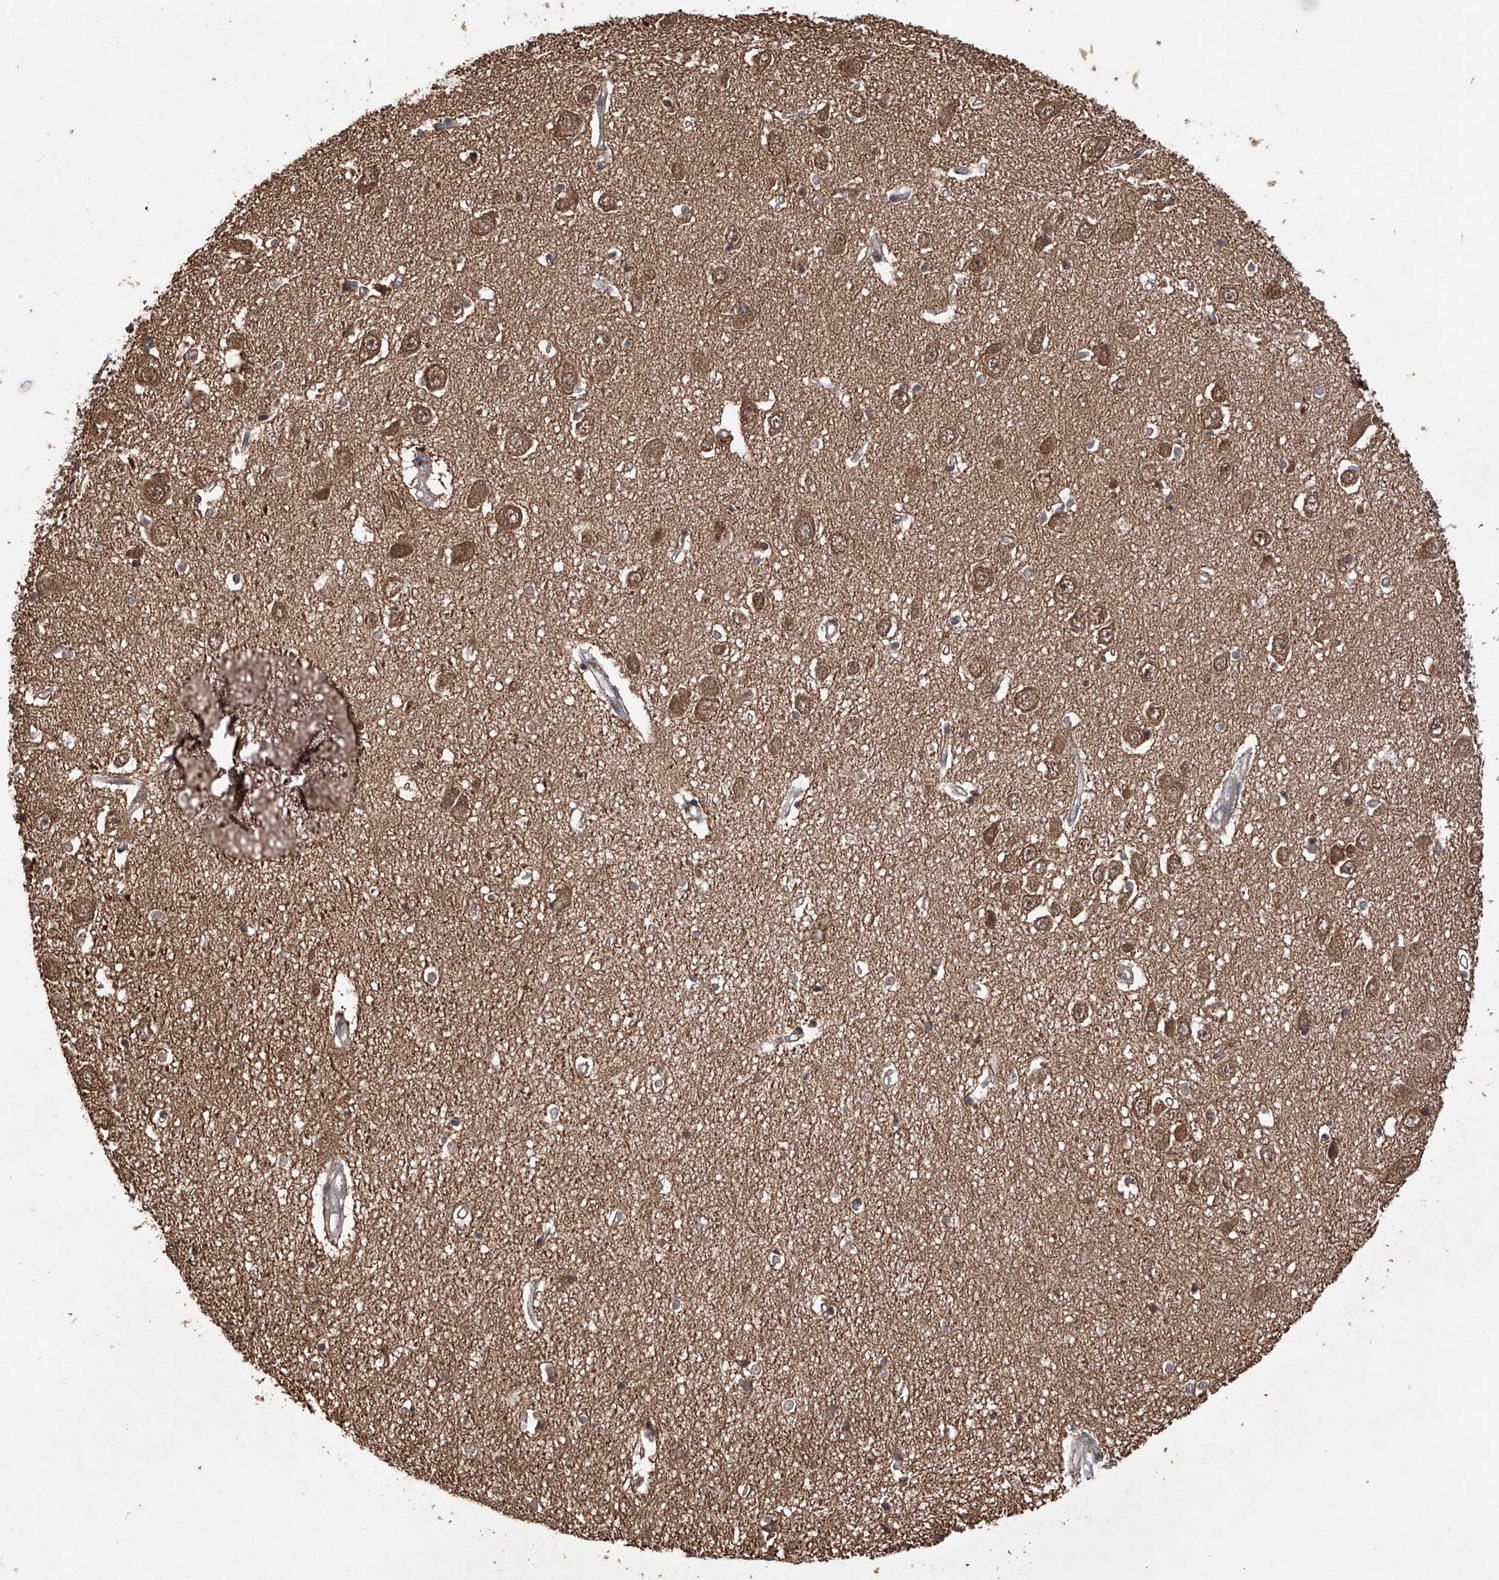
{"staining": {"intensity": "moderate", "quantity": "25%-75%", "location": "cytoplasmic/membranous,nuclear"}, "tissue": "hippocampus", "cell_type": "Glial cells", "image_type": "normal", "snomed": [{"axis": "morphology", "description": "Normal tissue, NOS"}, {"axis": "topography", "description": "Hippocampus"}], "caption": "High-magnification brightfield microscopy of unremarkable hippocampus stained with DAB (brown) and counterstained with hematoxylin (blue). glial cells exhibit moderate cytoplasmic/membranous,nuclear positivity is seen in approximately25%-75% of cells.", "gene": "LYSMD4", "patient": {"sex": "female", "age": 64}}